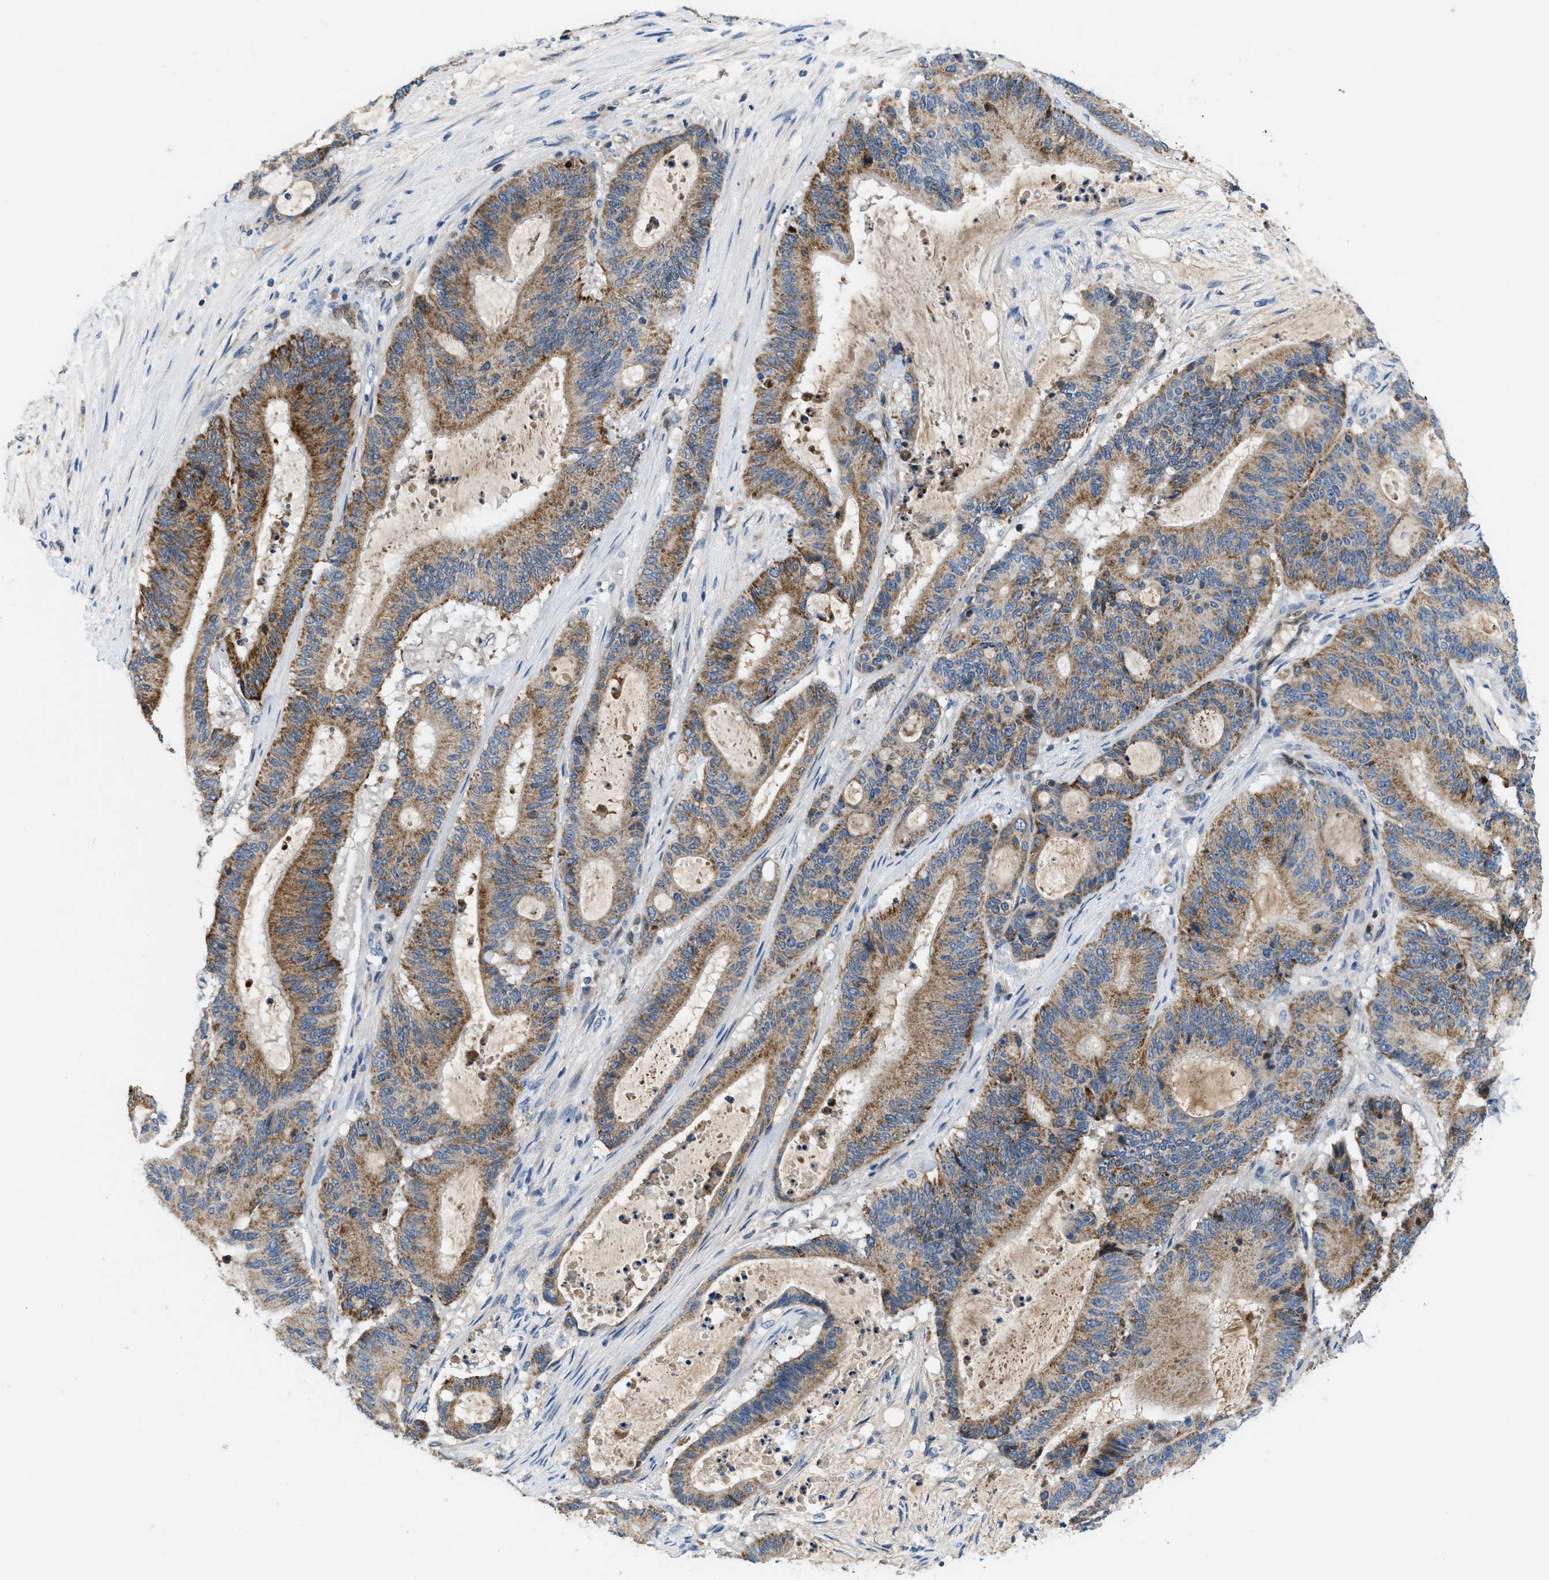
{"staining": {"intensity": "moderate", "quantity": ">75%", "location": "cytoplasmic/membranous"}, "tissue": "liver cancer", "cell_type": "Tumor cells", "image_type": "cancer", "snomed": [{"axis": "morphology", "description": "Cholangiocarcinoma"}, {"axis": "topography", "description": "Liver"}], "caption": "A brown stain highlights moderate cytoplasmic/membranous staining of a protein in cholangiocarcinoma (liver) tumor cells.", "gene": "PNKD", "patient": {"sex": "female", "age": 73}}